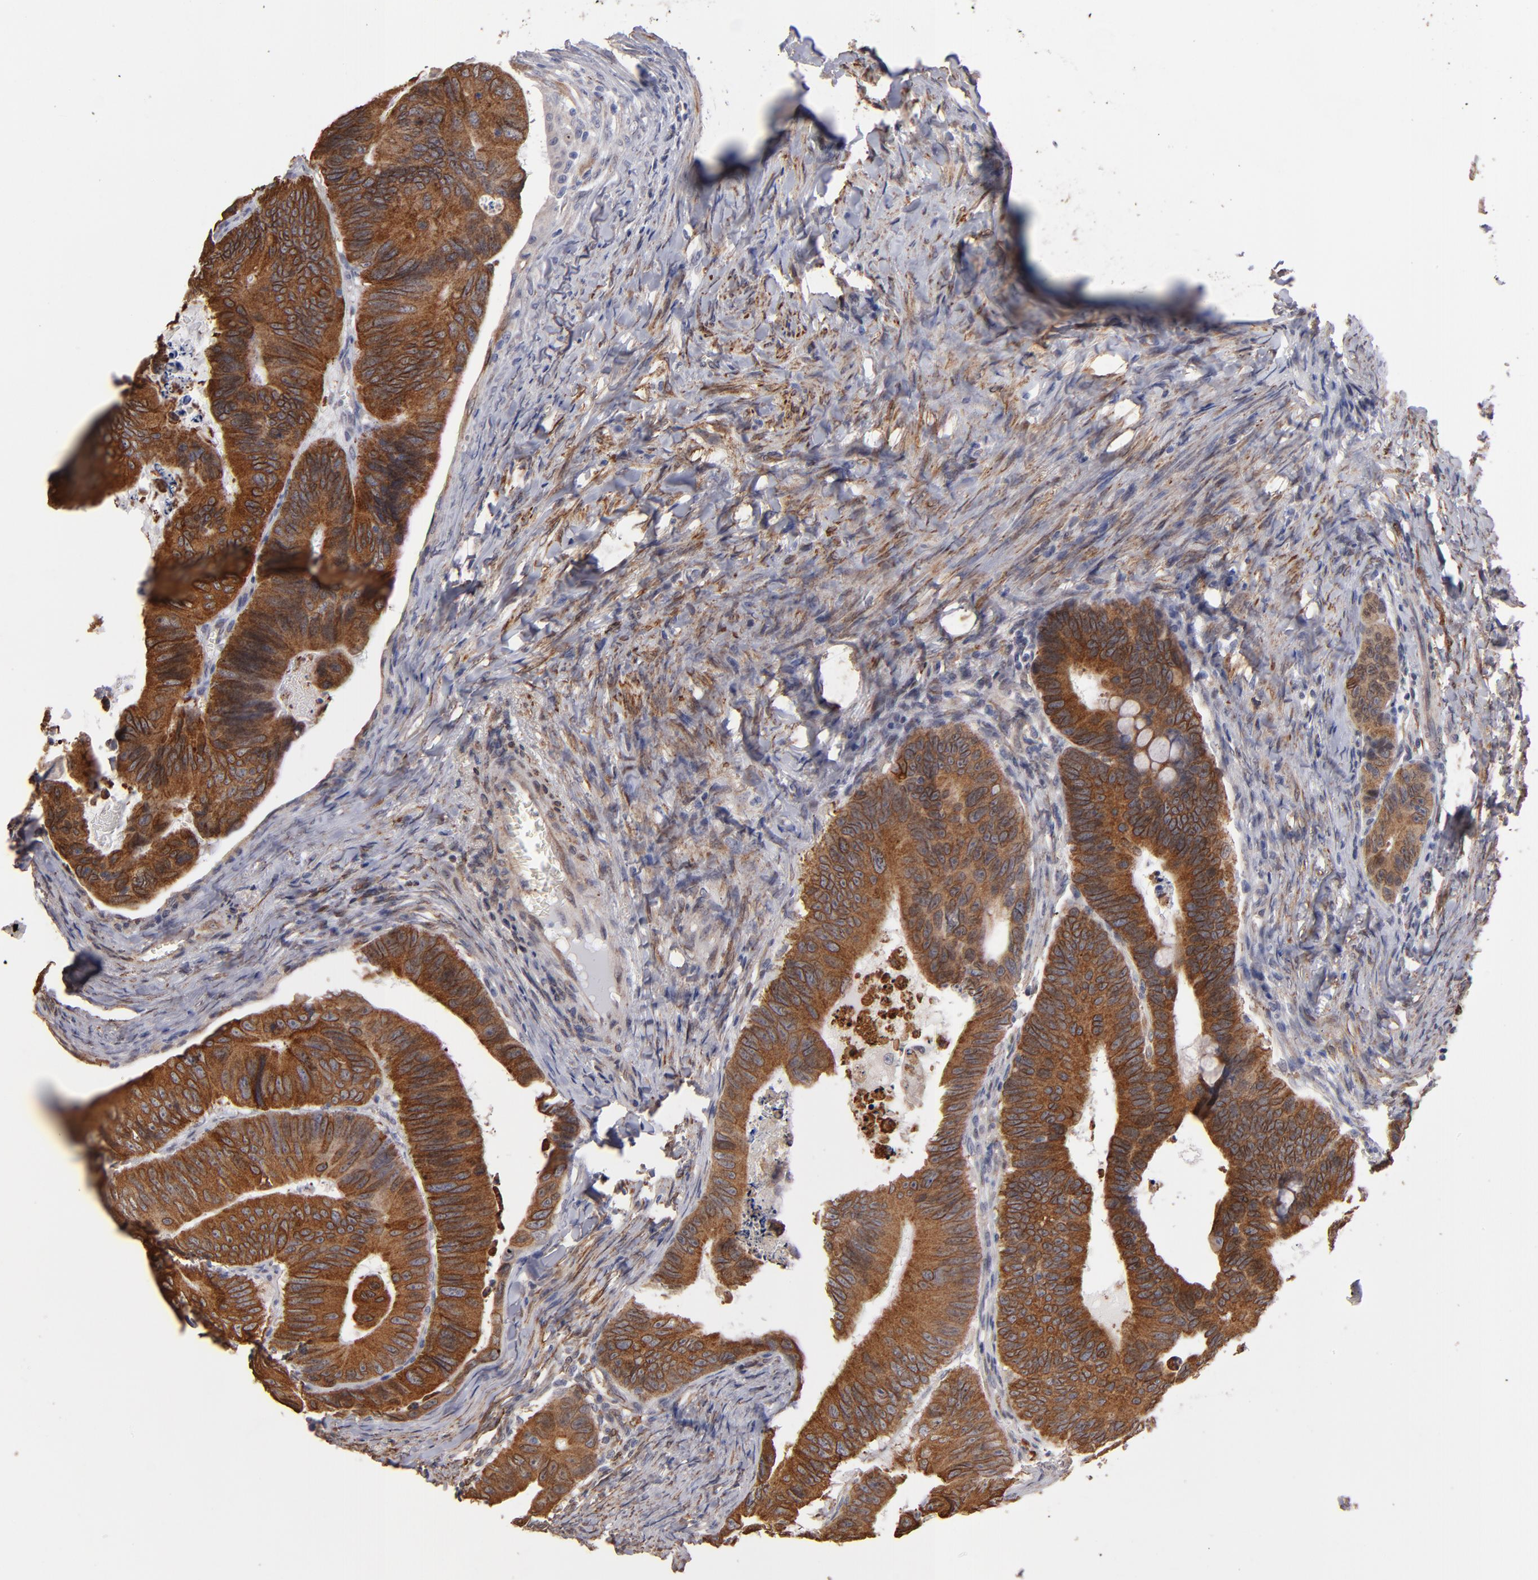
{"staining": {"intensity": "moderate", "quantity": "25%-75%", "location": "cytoplasmic/membranous"}, "tissue": "colorectal cancer", "cell_type": "Tumor cells", "image_type": "cancer", "snomed": [{"axis": "morphology", "description": "Adenocarcinoma, NOS"}, {"axis": "topography", "description": "Colon"}], "caption": "Immunohistochemistry (IHC) (DAB) staining of colorectal adenocarcinoma shows moderate cytoplasmic/membranous protein staining in approximately 25%-75% of tumor cells.", "gene": "PGRMC1", "patient": {"sex": "female", "age": 55}}